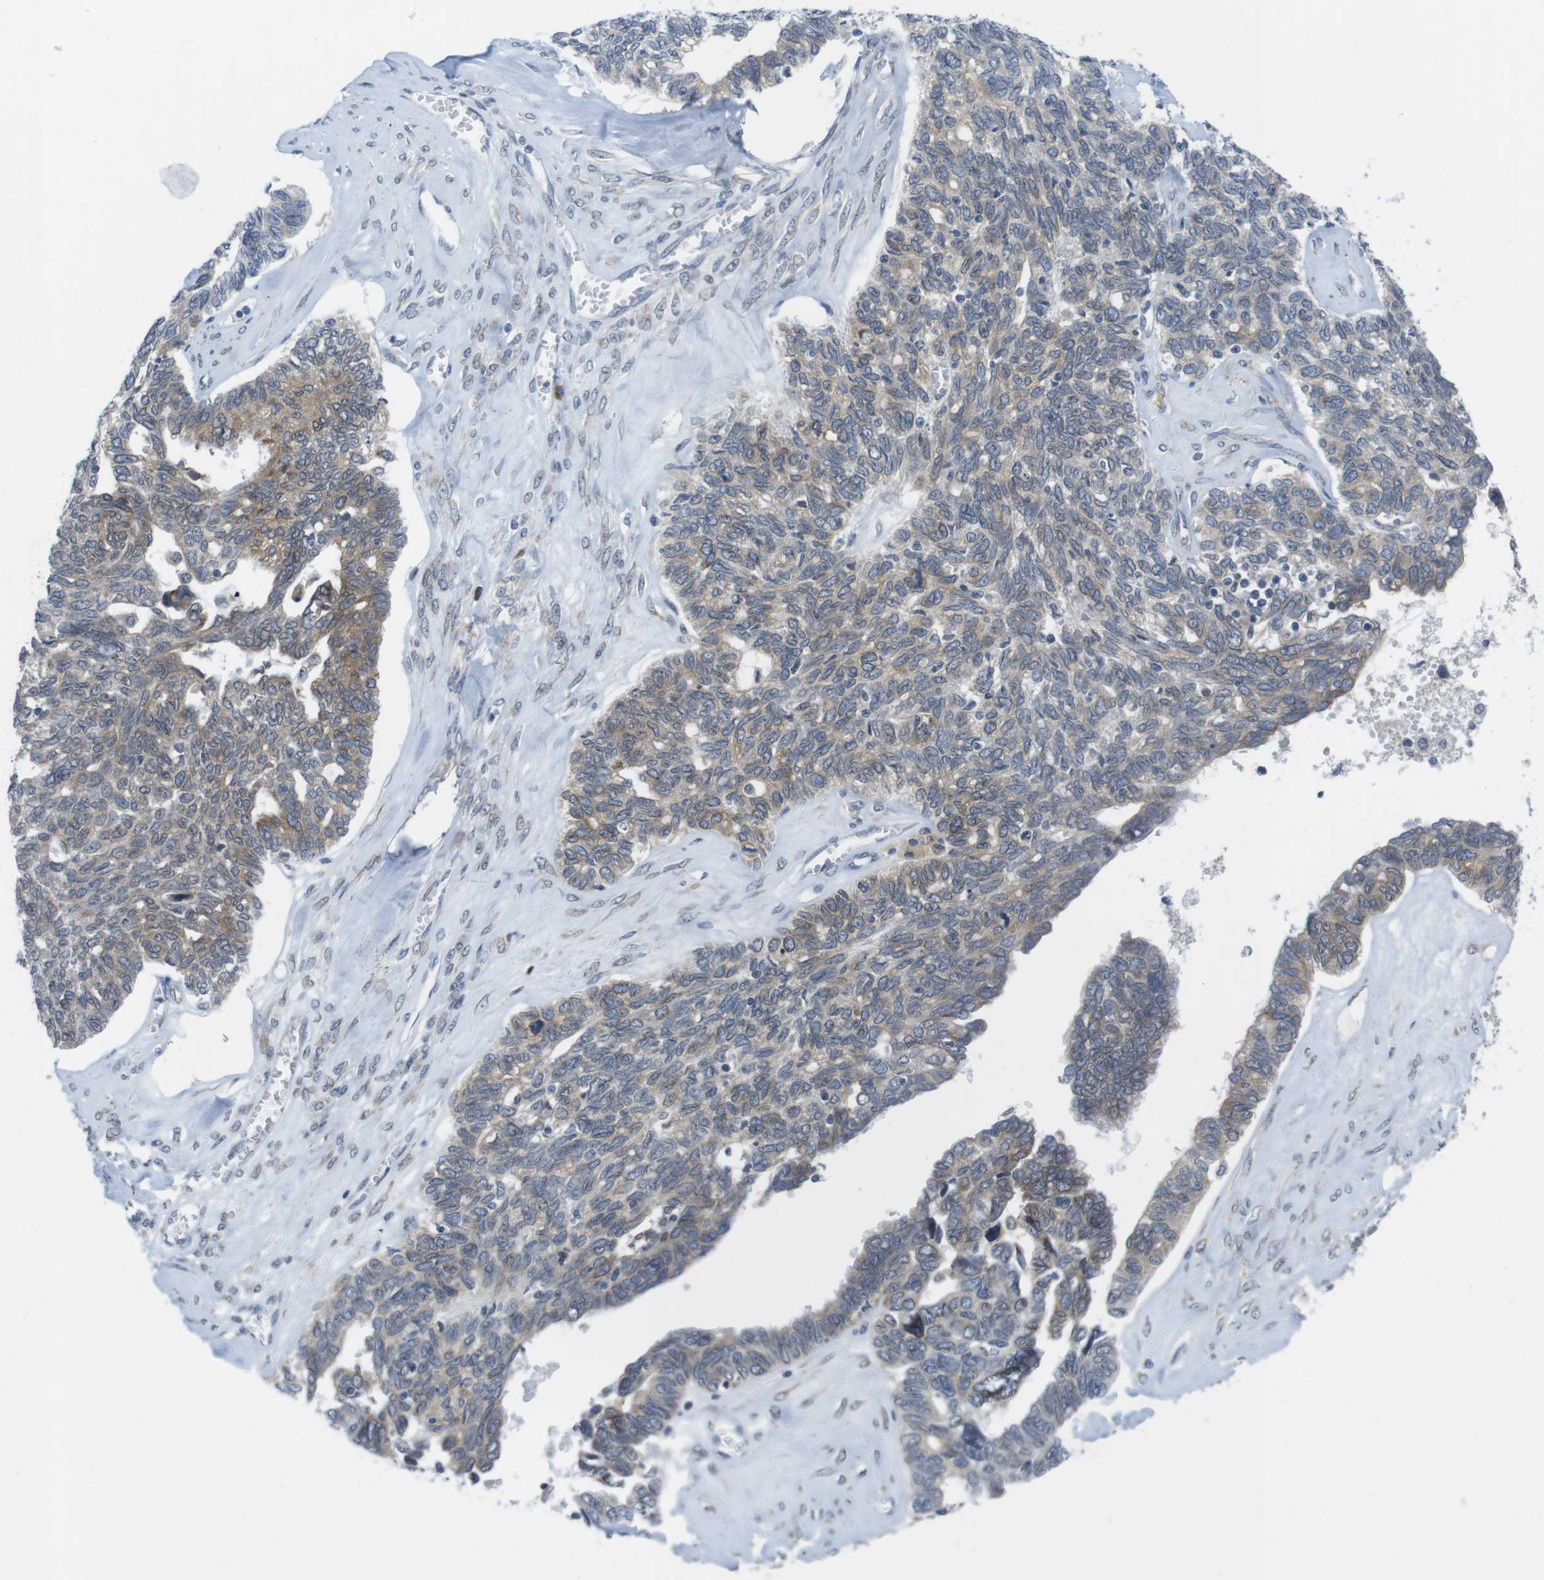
{"staining": {"intensity": "weak", "quantity": "25%-75%", "location": "cytoplasmic/membranous"}, "tissue": "ovarian cancer", "cell_type": "Tumor cells", "image_type": "cancer", "snomed": [{"axis": "morphology", "description": "Cystadenocarcinoma, serous, NOS"}, {"axis": "topography", "description": "Ovary"}], "caption": "Weak cytoplasmic/membranous staining is seen in about 25%-75% of tumor cells in ovarian cancer (serous cystadenocarcinoma). (Brightfield microscopy of DAB IHC at high magnification).", "gene": "ERGIC3", "patient": {"sex": "female", "age": 79}}